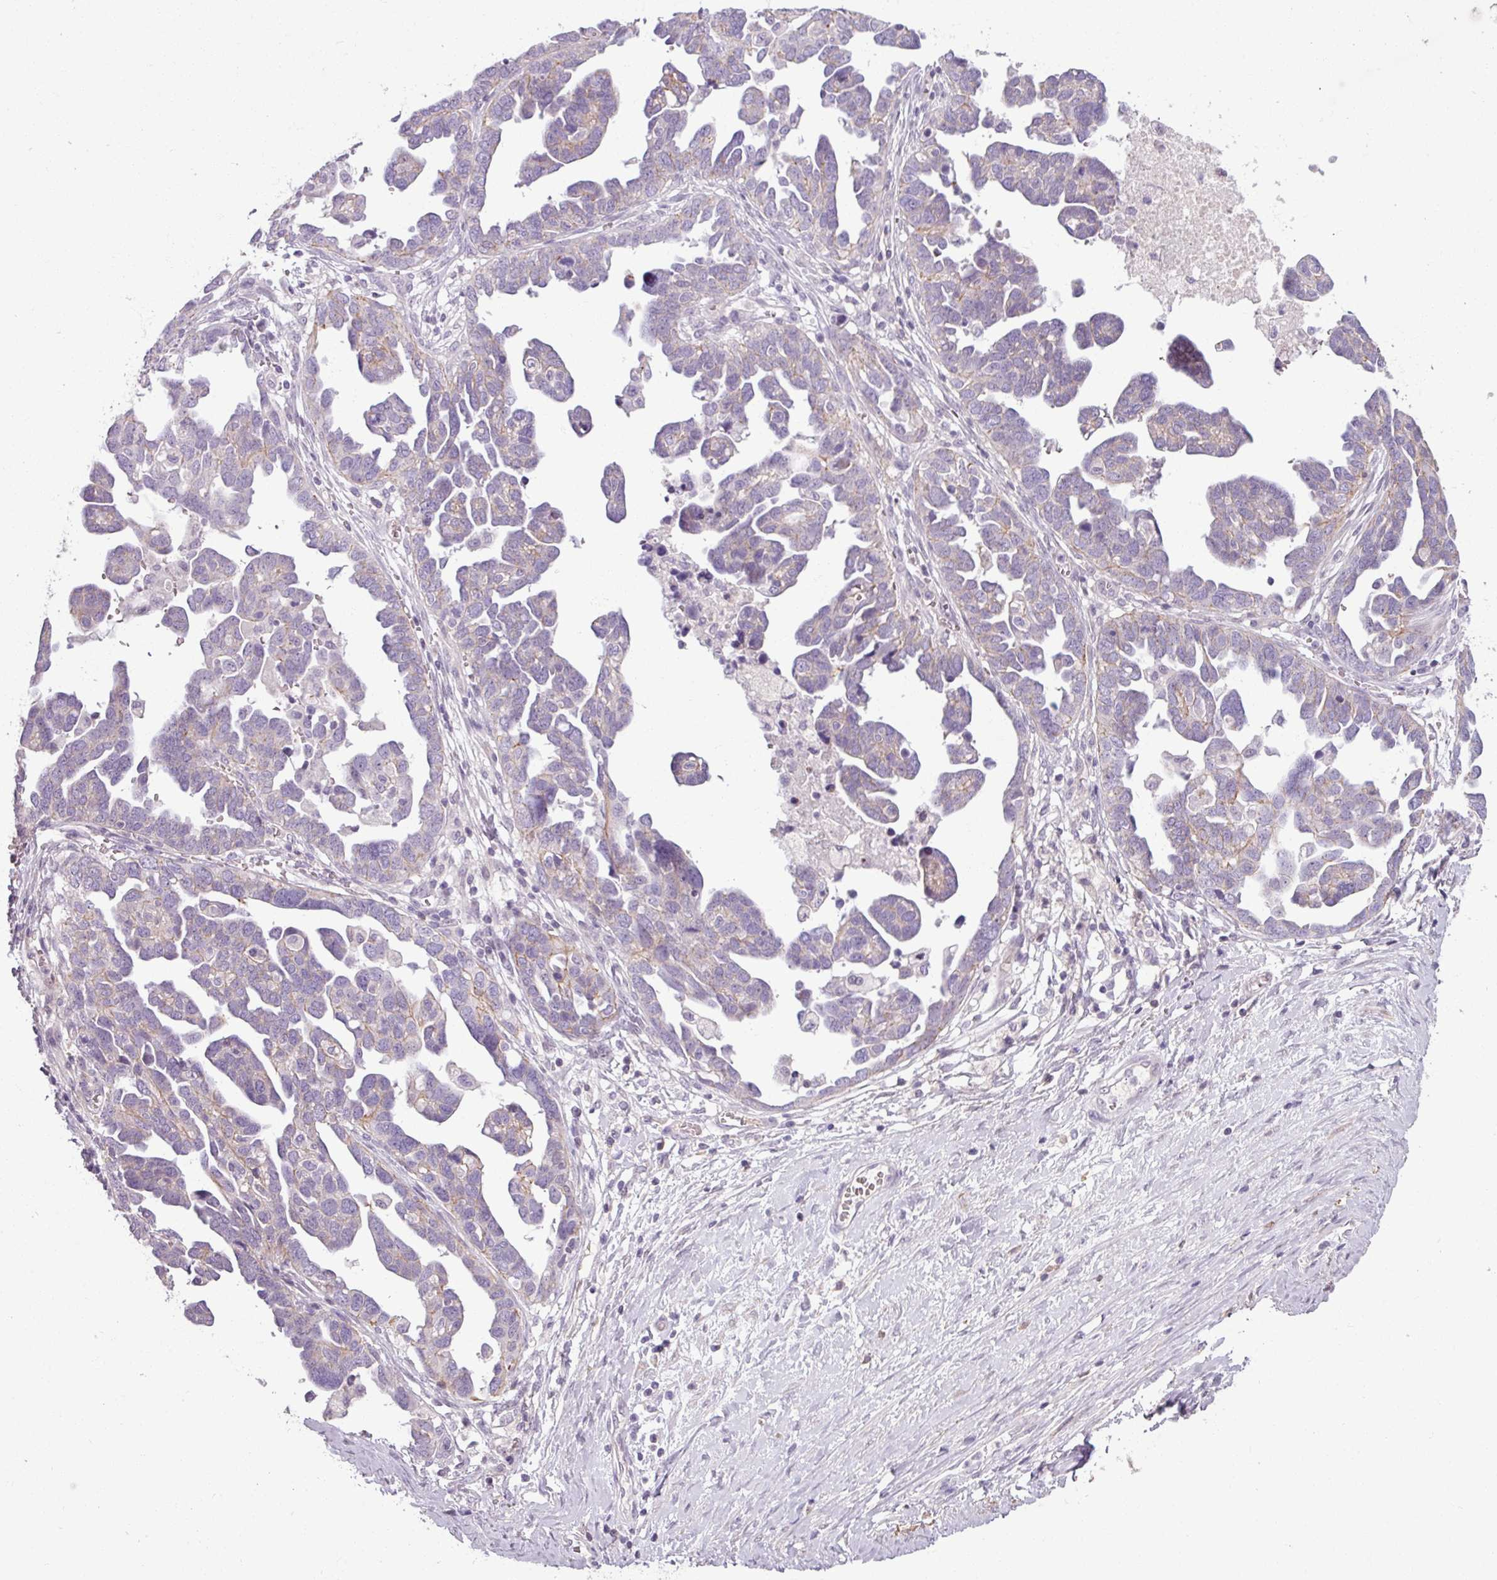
{"staining": {"intensity": "negative", "quantity": "none", "location": "none"}, "tissue": "ovarian cancer", "cell_type": "Tumor cells", "image_type": "cancer", "snomed": [{"axis": "morphology", "description": "Cystadenocarcinoma, serous, NOS"}, {"axis": "topography", "description": "Ovary"}], "caption": "Immunohistochemistry (IHC) of ovarian cancer exhibits no staining in tumor cells.", "gene": "PNMA6A", "patient": {"sex": "female", "age": 54}}